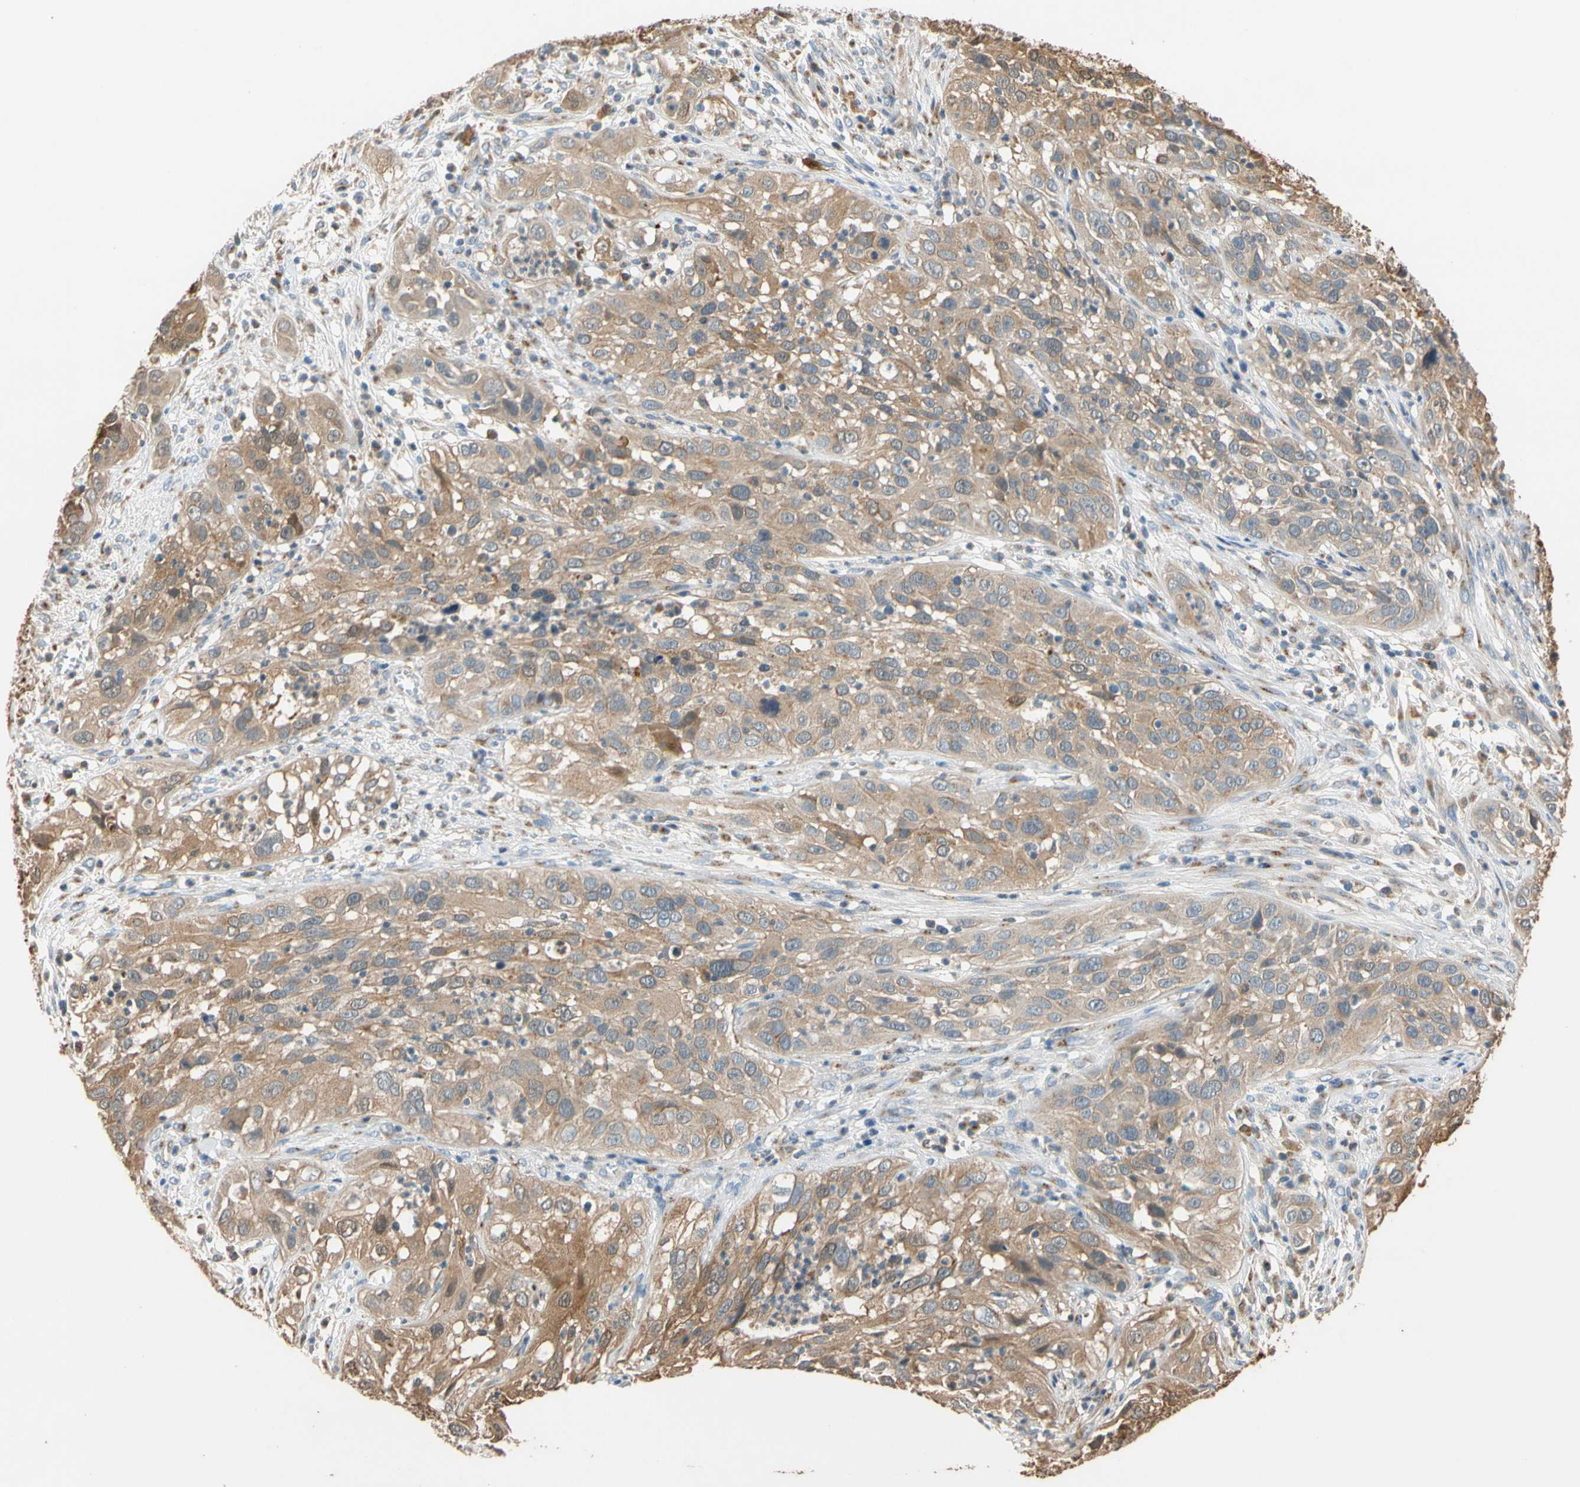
{"staining": {"intensity": "moderate", "quantity": ">75%", "location": "cytoplasmic/membranous"}, "tissue": "cervical cancer", "cell_type": "Tumor cells", "image_type": "cancer", "snomed": [{"axis": "morphology", "description": "Squamous cell carcinoma, NOS"}, {"axis": "topography", "description": "Cervix"}], "caption": "Squamous cell carcinoma (cervical) tissue reveals moderate cytoplasmic/membranous positivity in about >75% of tumor cells", "gene": "GPSM2", "patient": {"sex": "female", "age": 32}}